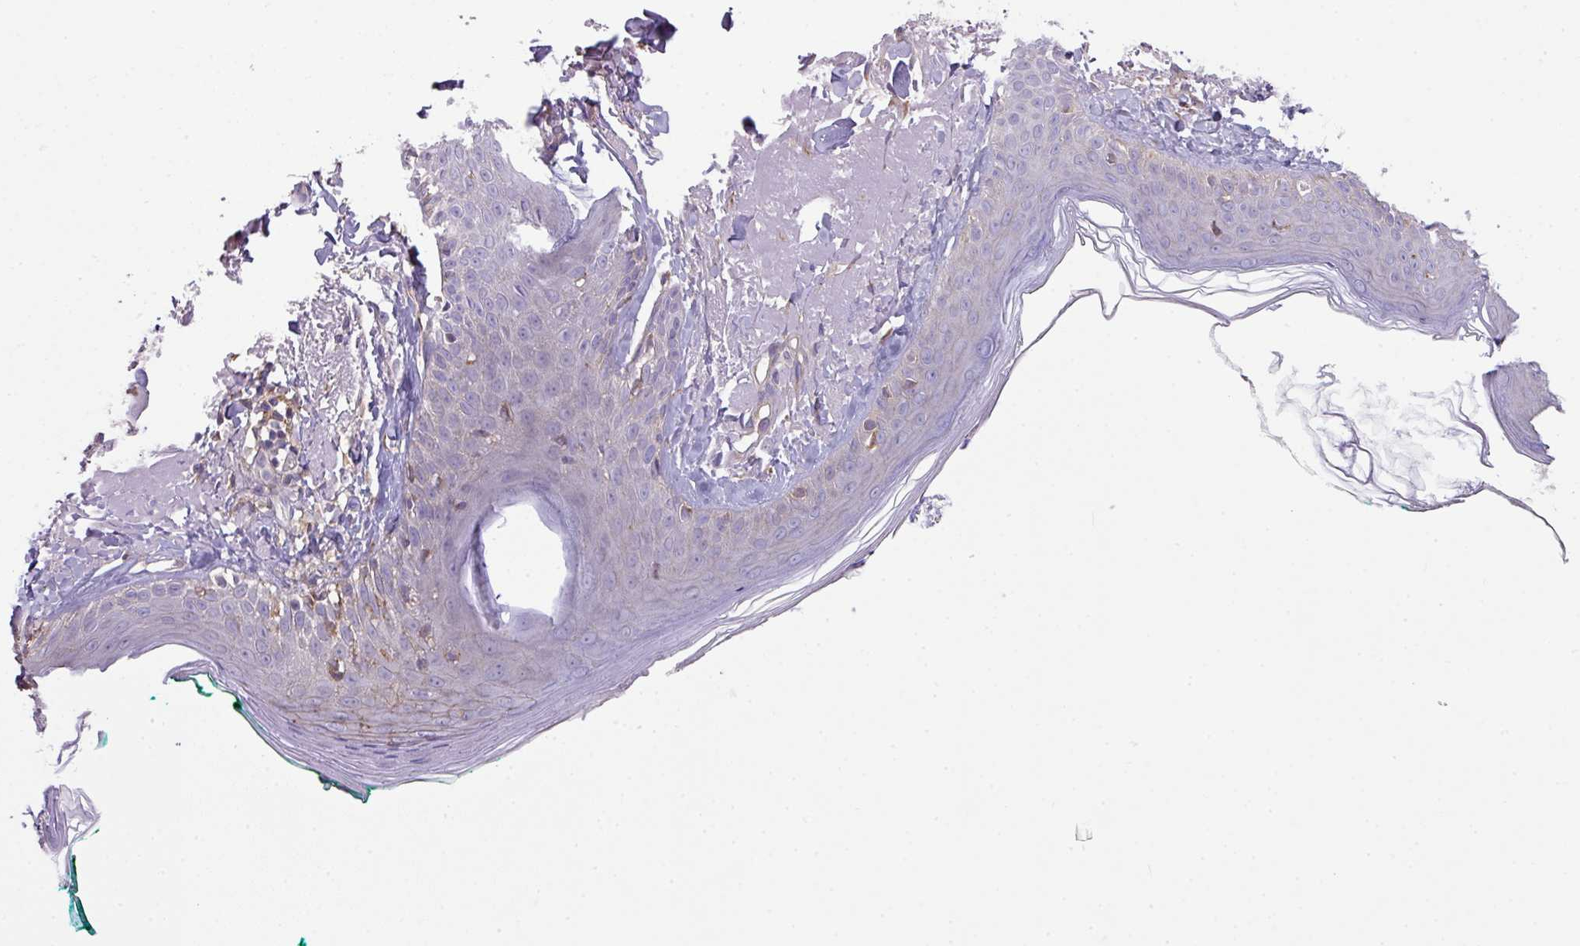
{"staining": {"intensity": "negative", "quantity": "none", "location": "none"}, "tissue": "skin", "cell_type": "Fibroblasts", "image_type": "normal", "snomed": [{"axis": "morphology", "description": "Normal tissue, NOS"}, {"axis": "morphology", "description": "Malignant melanoma, NOS"}, {"axis": "topography", "description": "Skin"}], "caption": "An IHC micrograph of unremarkable skin is shown. There is no staining in fibroblasts of skin.", "gene": "LRRC41", "patient": {"sex": "male", "age": 80}}